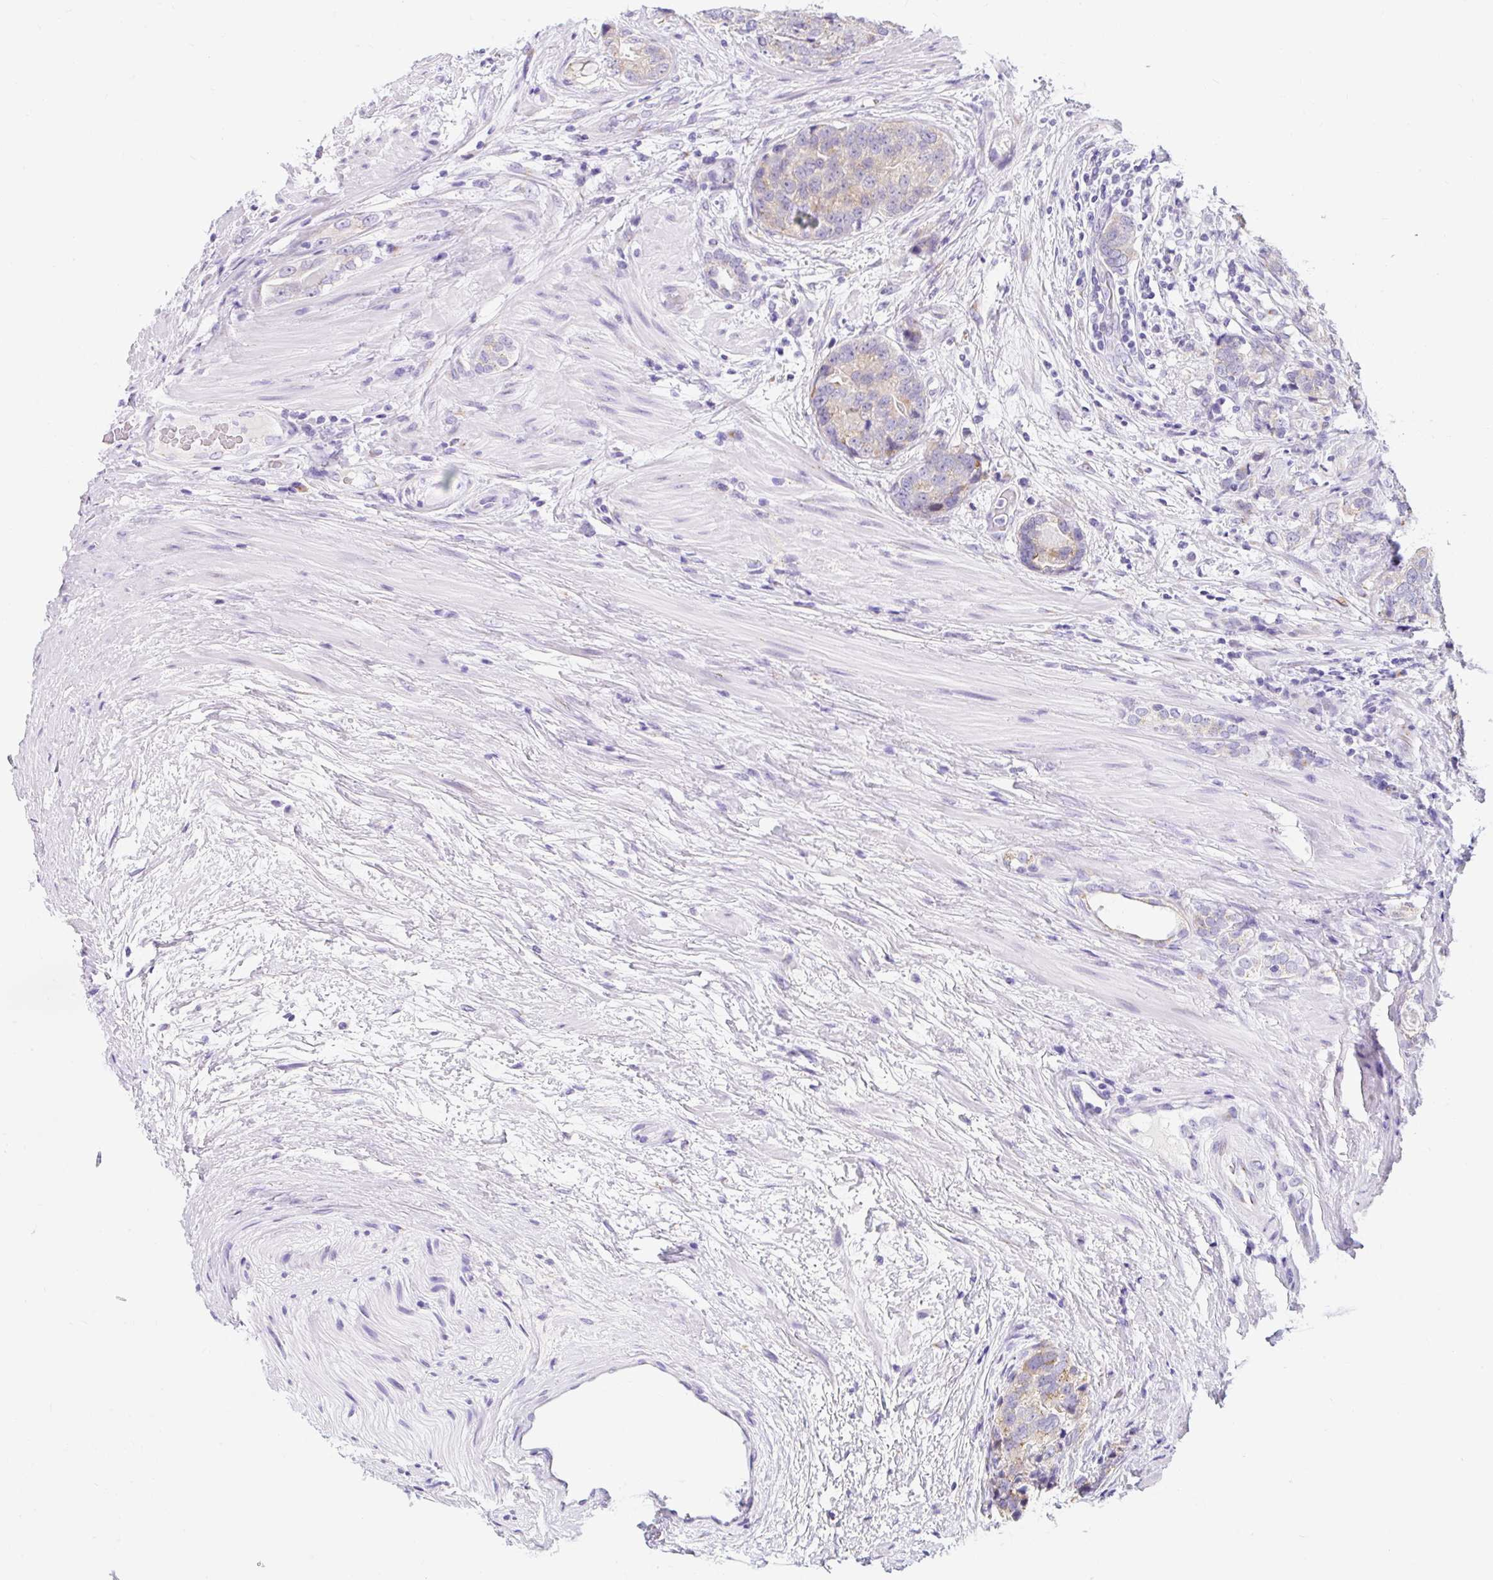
{"staining": {"intensity": "weak", "quantity": "<25%", "location": "cytoplasmic/membranous"}, "tissue": "prostate cancer", "cell_type": "Tumor cells", "image_type": "cancer", "snomed": [{"axis": "morphology", "description": "Adenocarcinoma, High grade"}, {"axis": "topography", "description": "Prostate"}], "caption": "A histopathology image of human high-grade adenocarcinoma (prostate) is negative for staining in tumor cells.", "gene": "GOLGA8A", "patient": {"sex": "male", "age": 68}}